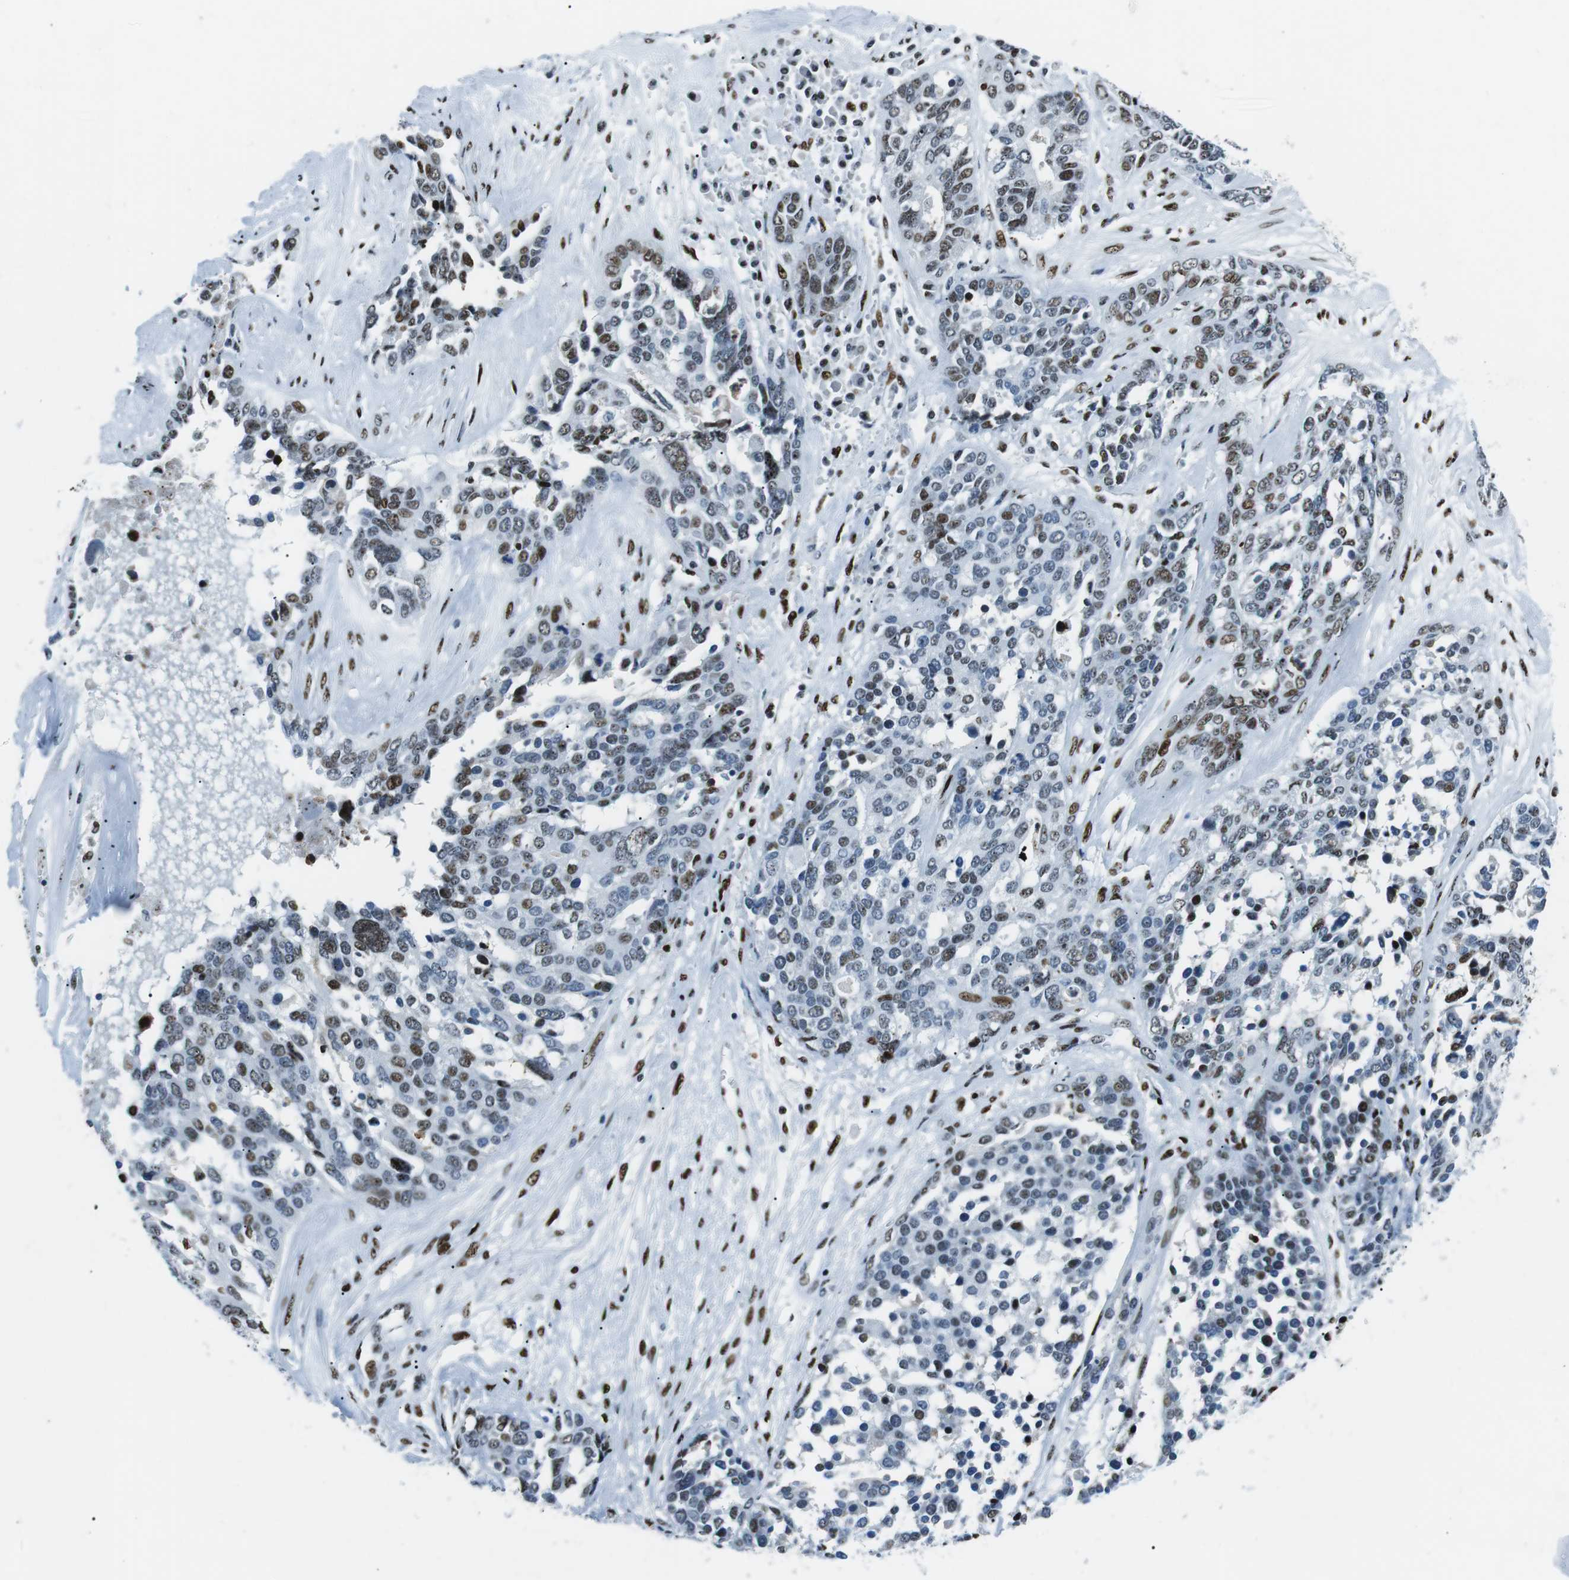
{"staining": {"intensity": "moderate", "quantity": "25%-75%", "location": "nuclear"}, "tissue": "ovarian cancer", "cell_type": "Tumor cells", "image_type": "cancer", "snomed": [{"axis": "morphology", "description": "Cystadenocarcinoma, serous, NOS"}, {"axis": "topography", "description": "Ovary"}], "caption": "IHC image of neoplastic tissue: ovarian cancer stained using immunohistochemistry (IHC) demonstrates medium levels of moderate protein expression localized specifically in the nuclear of tumor cells, appearing as a nuclear brown color.", "gene": "PML", "patient": {"sex": "female", "age": 44}}